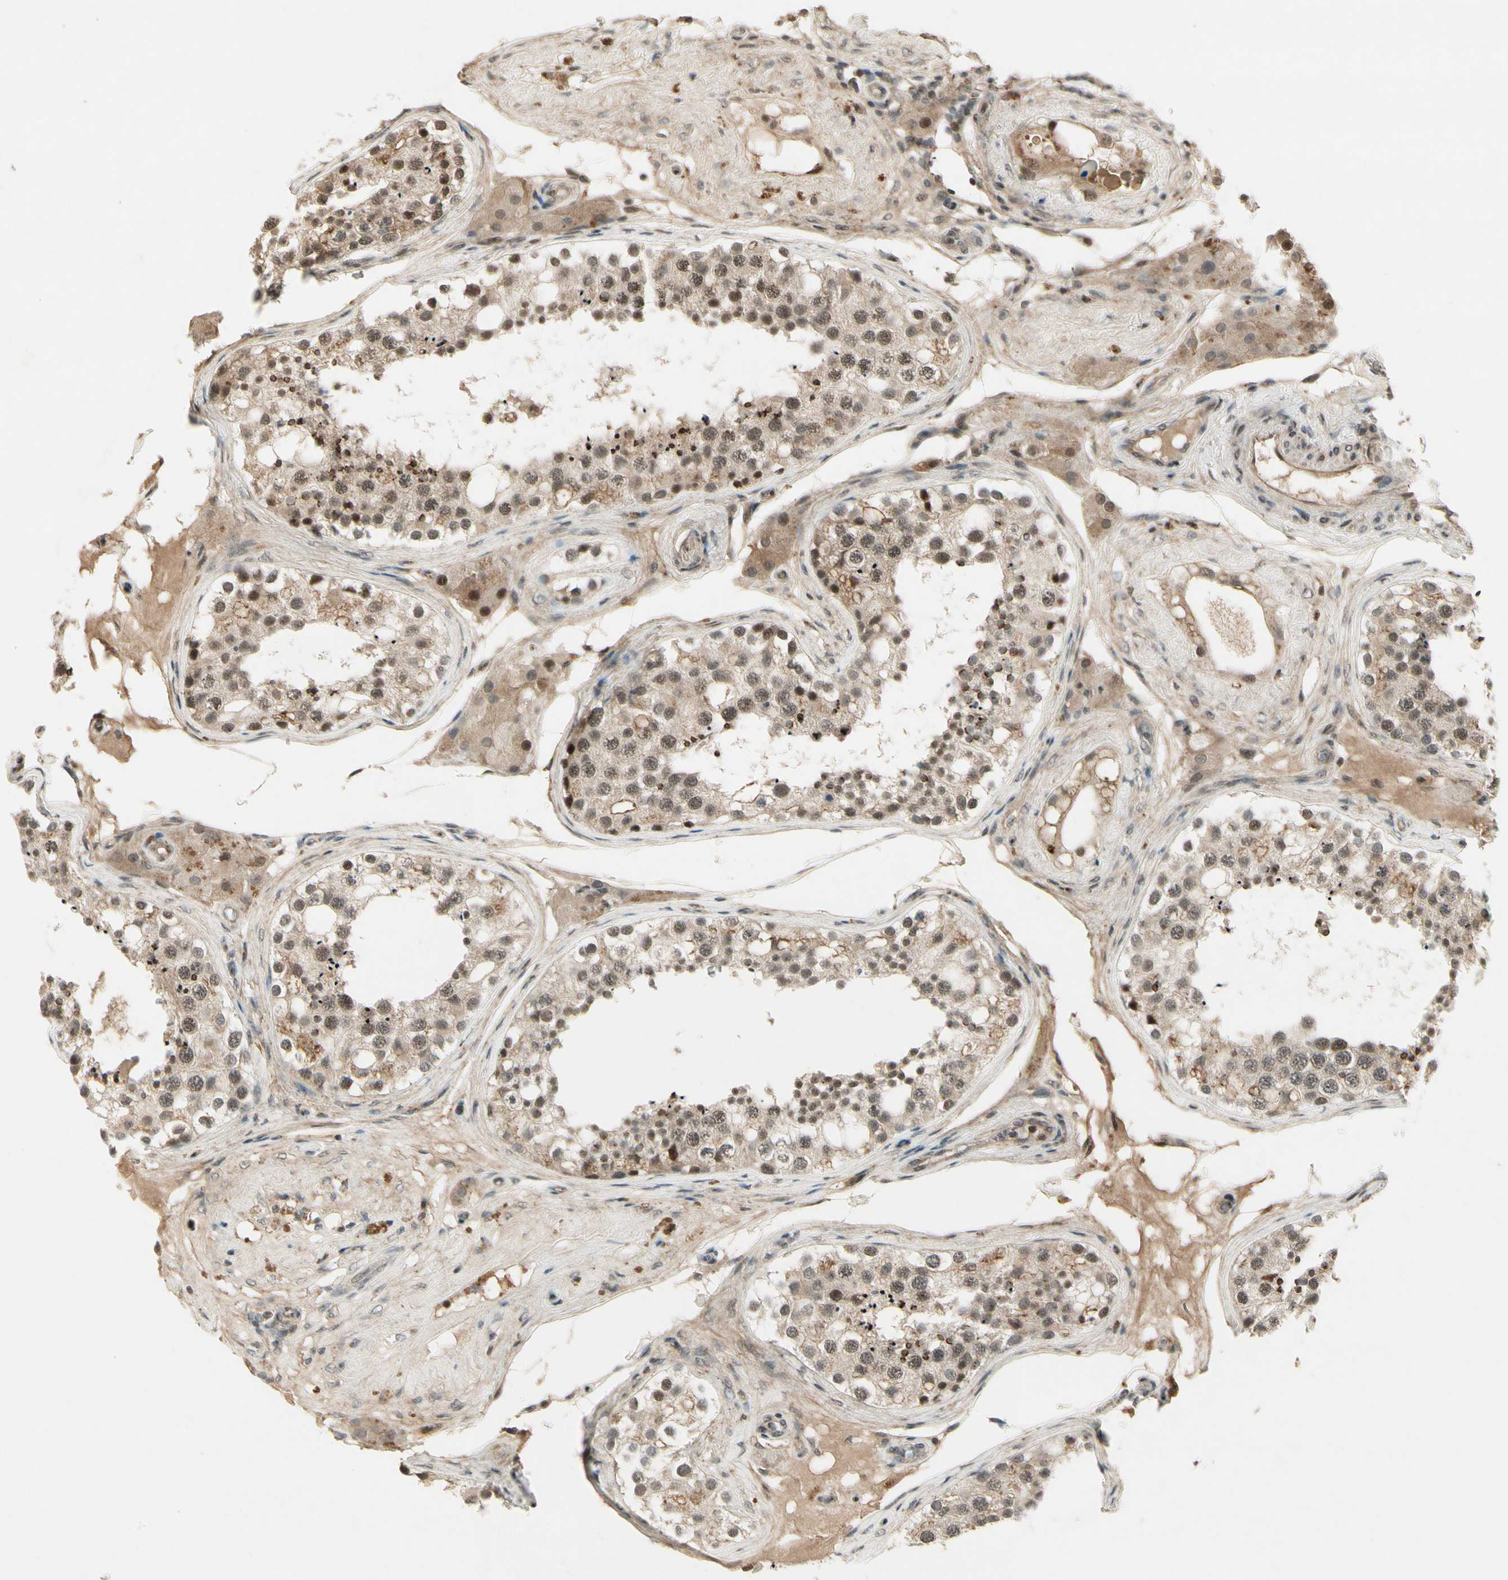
{"staining": {"intensity": "moderate", "quantity": "25%-75%", "location": "cytoplasmic/membranous,nuclear"}, "tissue": "testis", "cell_type": "Cells in seminiferous ducts", "image_type": "normal", "snomed": [{"axis": "morphology", "description": "Normal tissue, NOS"}, {"axis": "topography", "description": "Testis"}], "caption": "Immunohistochemistry (DAB) staining of unremarkable testis shows moderate cytoplasmic/membranous,nuclear protein positivity in about 25%-75% of cells in seminiferous ducts.", "gene": "CDK11A", "patient": {"sex": "male", "age": 68}}